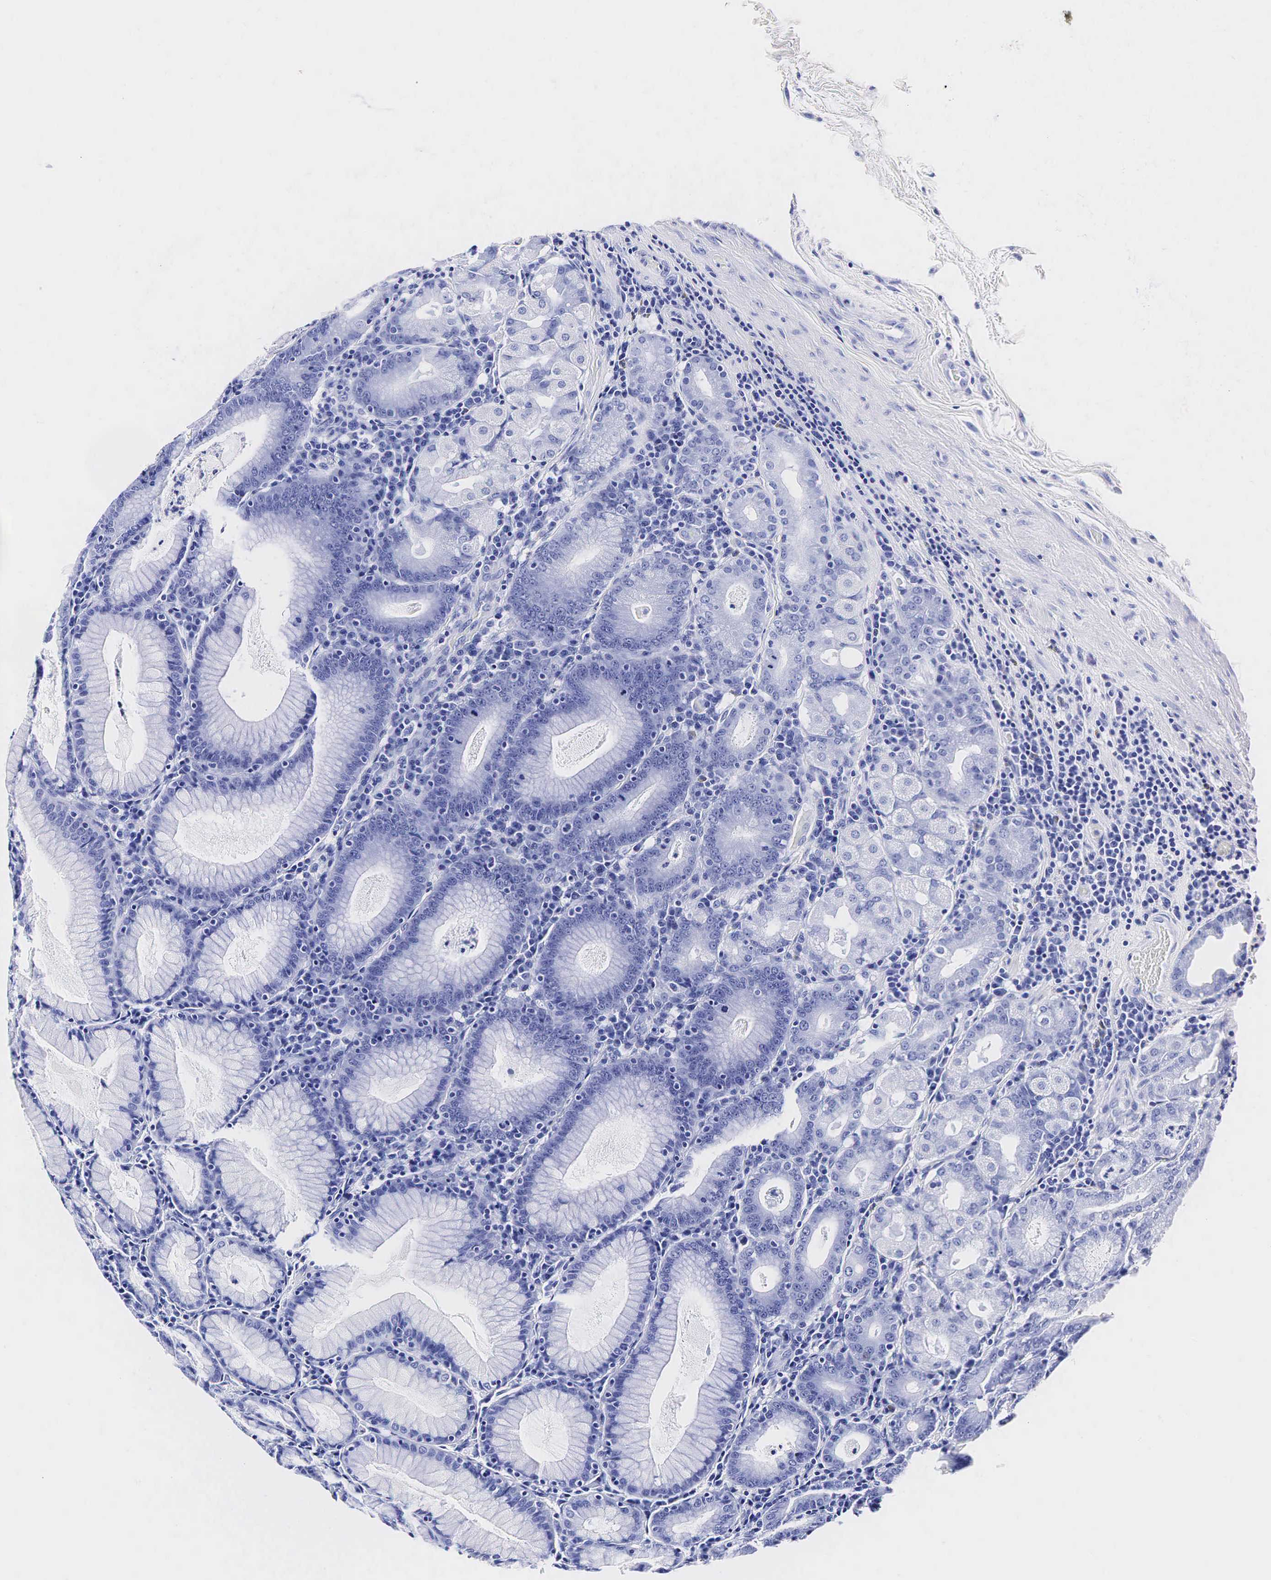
{"staining": {"intensity": "negative", "quantity": "none", "location": "none"}, "tissue": "stomach", "cell_type": "Glandular cells", "image_type": "normal", "snomed": [{"axis": "morphology", "description": "Normal tissue, NOS"}, {"axis": "topography", "description": "Stomach, lower"}], "caption": "The micrograph demonstrates no staining of glandular cells in unremarkable stomach. (Stains: DAB immunohistochemistry with hematoxylin counter stain, Microscopy: brightfield microscopy at high magnification).", "gene": "KLK3", "patient": {"sex": "female", "age": 43}}